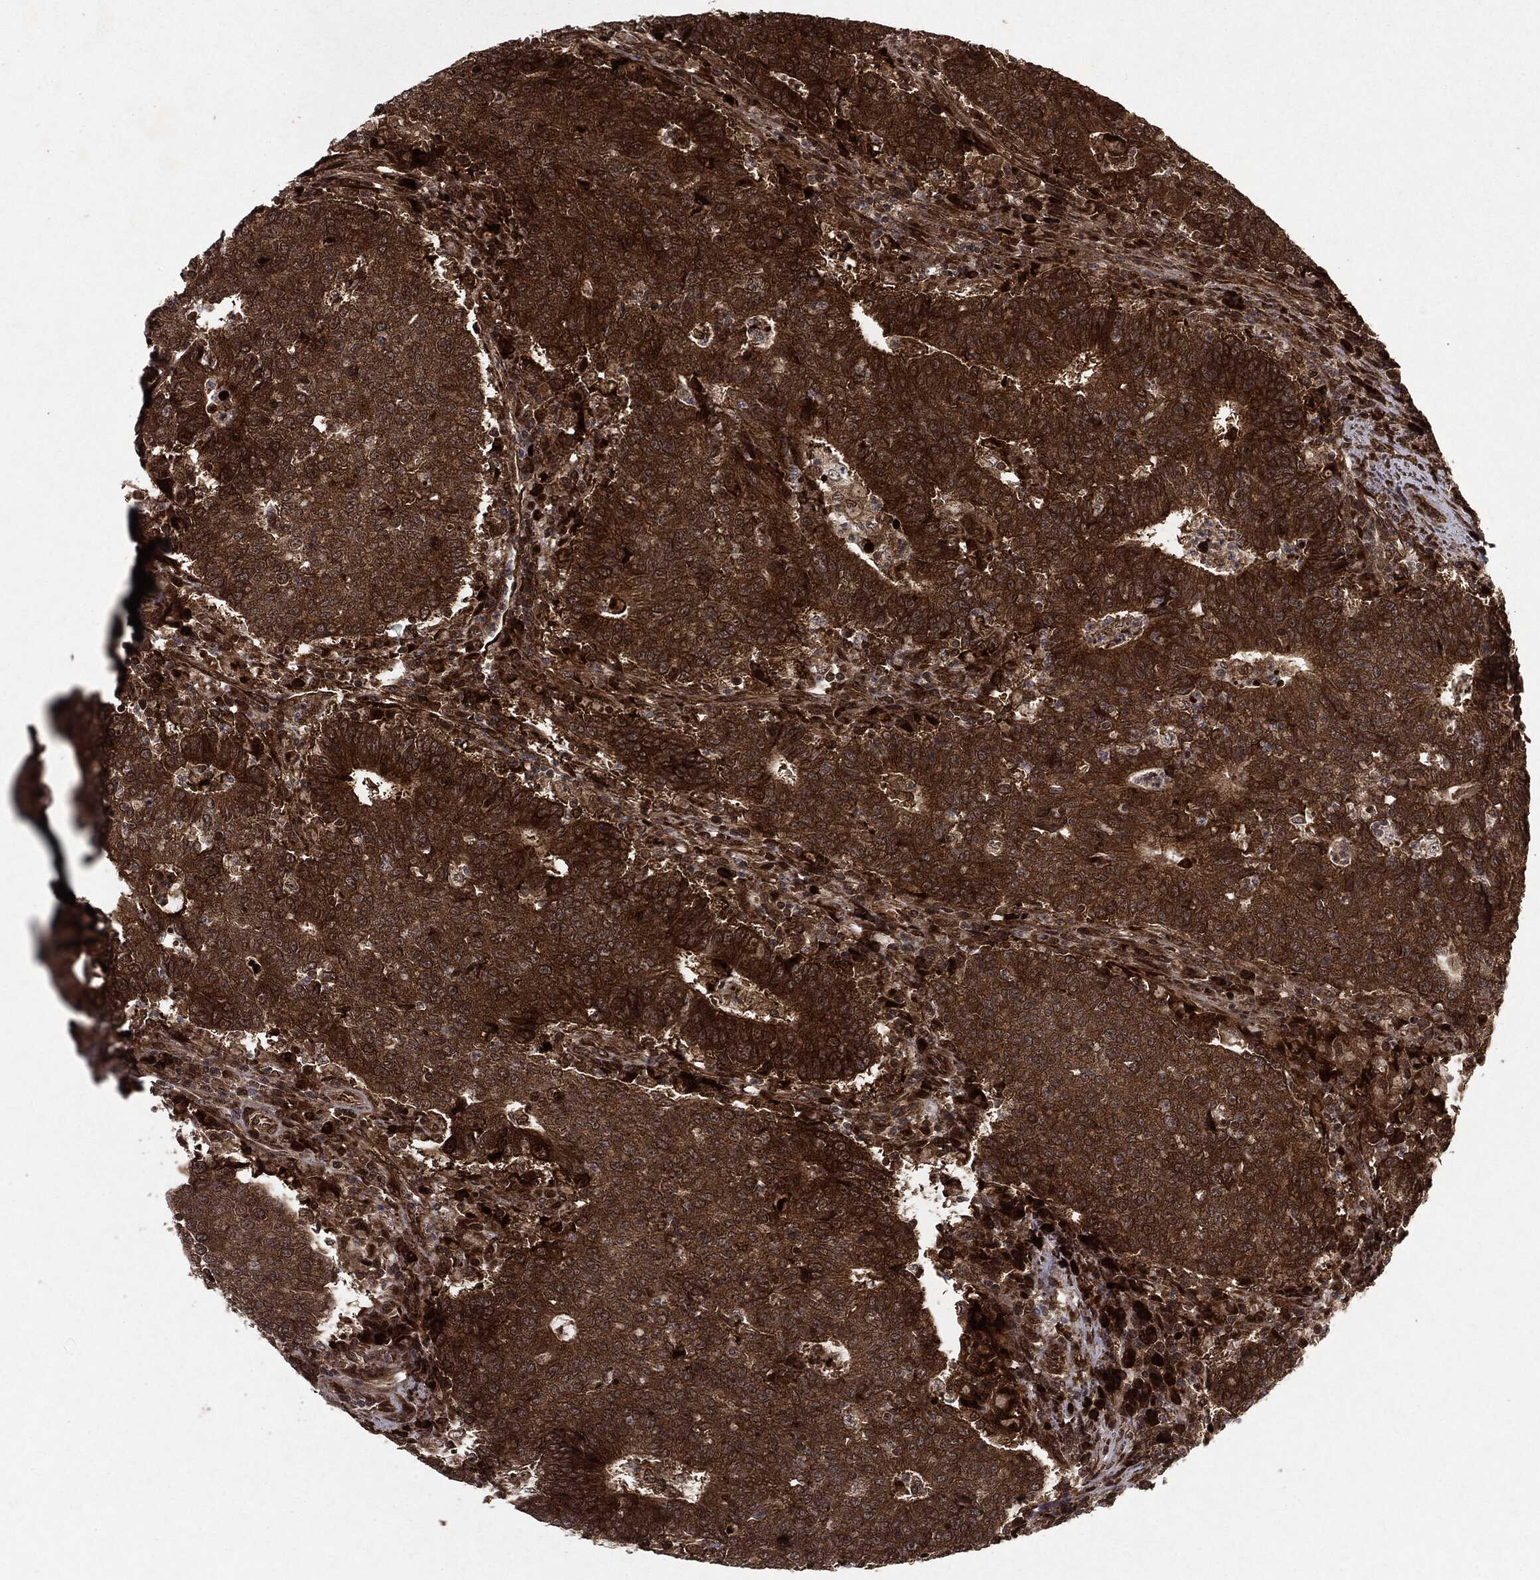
{"staining": {"intensity": "strong", "quantity": ">75%", "location": "cytoplasmic/membranous"}, "tissue": "colorectal cancer", "cell_type": "Tumor cells", "image_type": "cancer", "snomed": [{"axis": "morphology", "description": "Adenocarcinoma, NOS"}, {"axis": "topography", "description": "Colon"}], "caption": "Immunohistochemistry photomicrograph of neoplastic tissue: colorectal adenocarcinoma stained using immunohistochemistry demonstrates high levels of strong protein expression localized specifically in the cytoplasmic/membranous of tumor cells, appearing as a cytoplasmic/membranous brown color.", "gene": "OTUB1", "patient": {"sex": "female", "age": 75}}